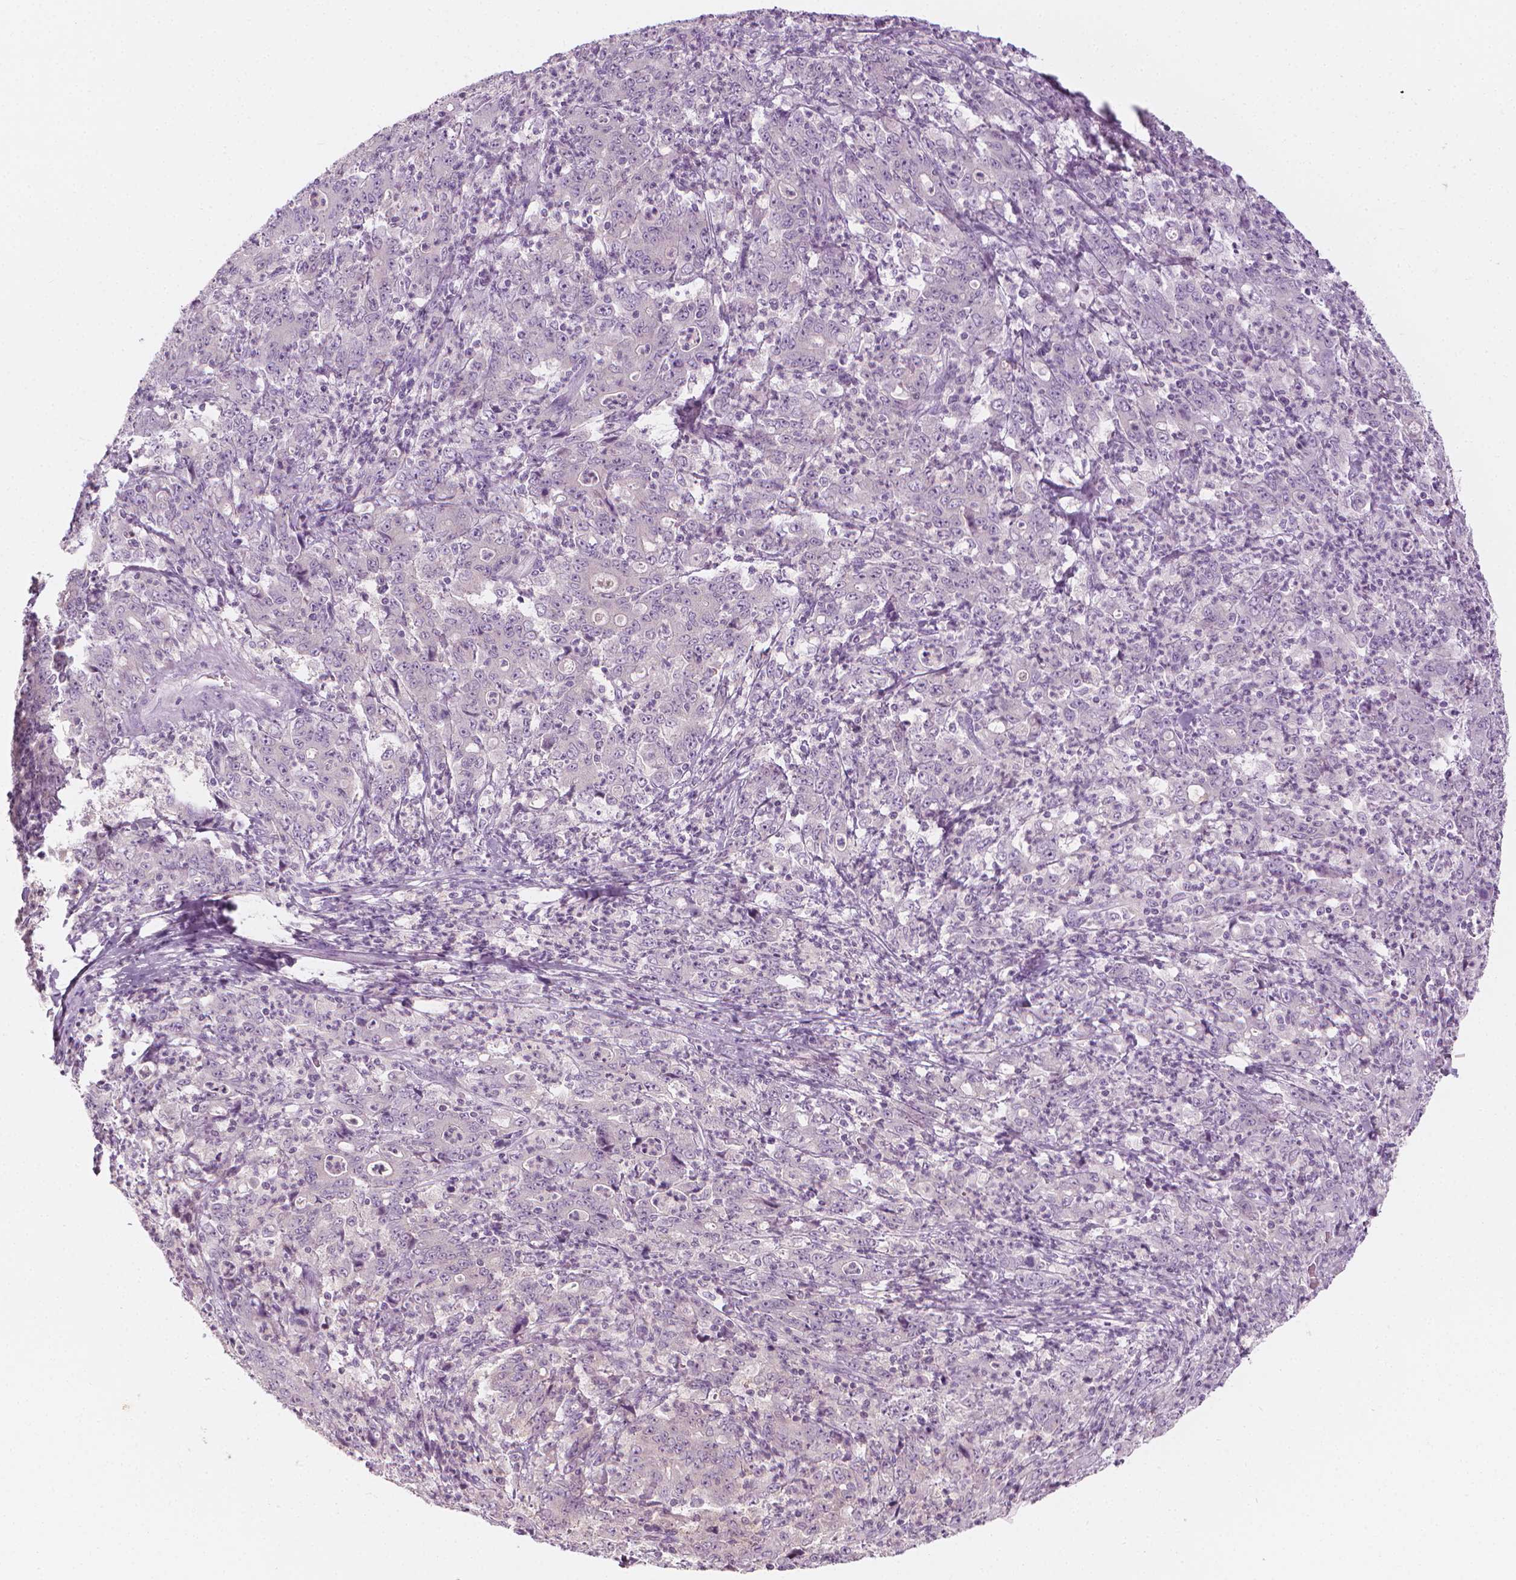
{"staining": {"intensity": "negative", "quantity": "none", "location": "none"}, "tissue": "stomach cancer", "cell_type": "Tumor cells", "image_type": "cancer", "snomed": [{"axis": "morphology", "description": "Adenocarcinoma, NOS"}, {"axis": "topography", "description": "Stomach, lower"}], "caption": "An immunohistochemistry photomicrograph of stomach cancer (adenocarcinoma) is shown. There is no staining in tumor cells of stomach cancer (adenocarcinoma).", "gene": "SHMT1", "patient": {"sex": "female", "age": 71}}